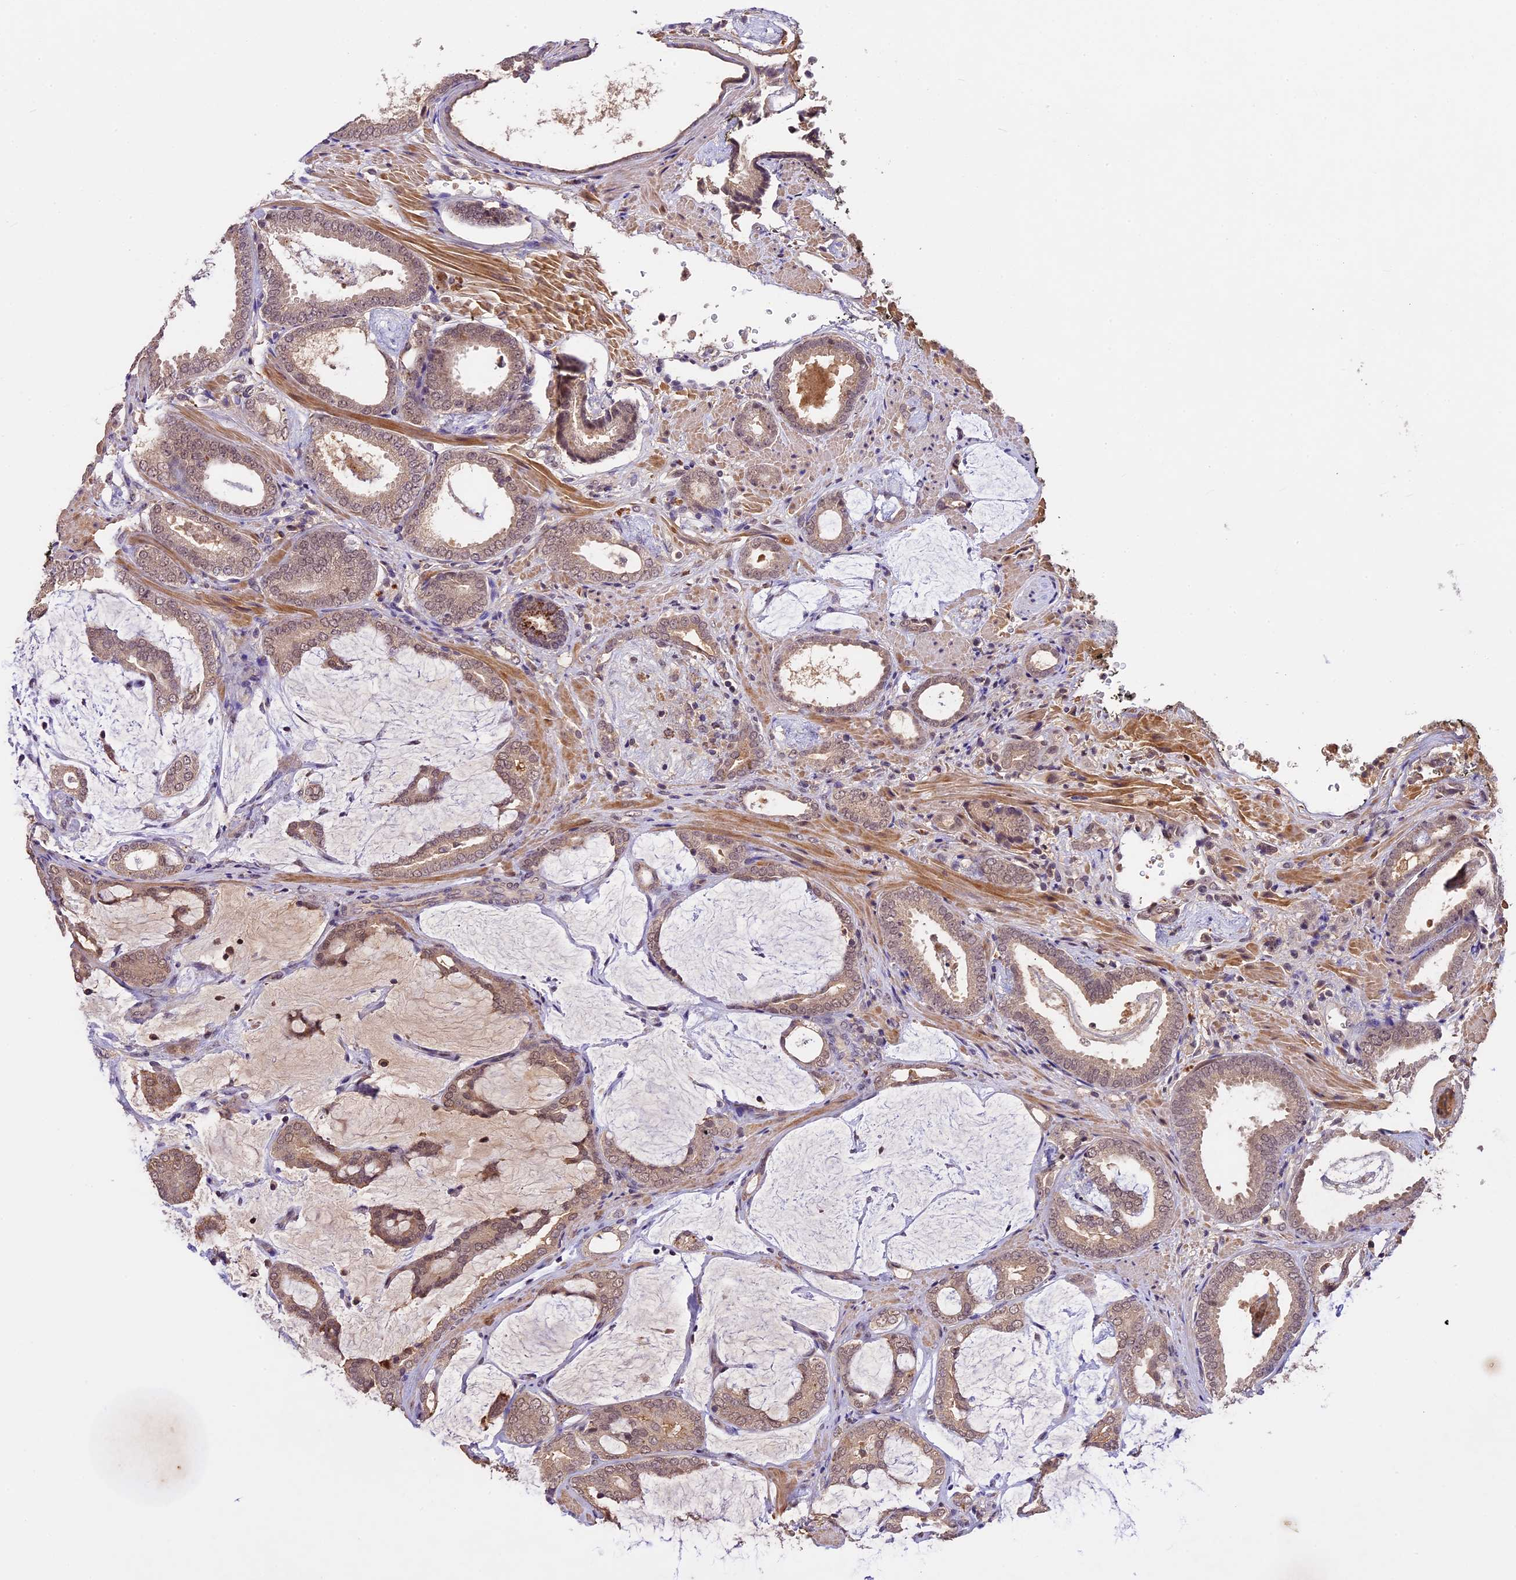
{"staining": {"intensity": "weak", "quantity": ">75%", "location": "cytoplasmic/membranous,nuclear"}, "tissue": "prostate cancer", "cell_type": "Tumor cells", "image_type": "cancer", "snomed": [{"axis": "morphology", "description": "Adenocarcinoma, Low grade"}, {"axis": "topography", "description": "Prostate"}], "caption": "The histopathology image exhibits staining of low-grade adenocarcinoma (prostate), revealing weak cytoplasmic/membranous and nuclear protein expression (brown color) within tumor cells.", "gene": "ATP10A", "patient": {"sex": "male", "age": 71}}